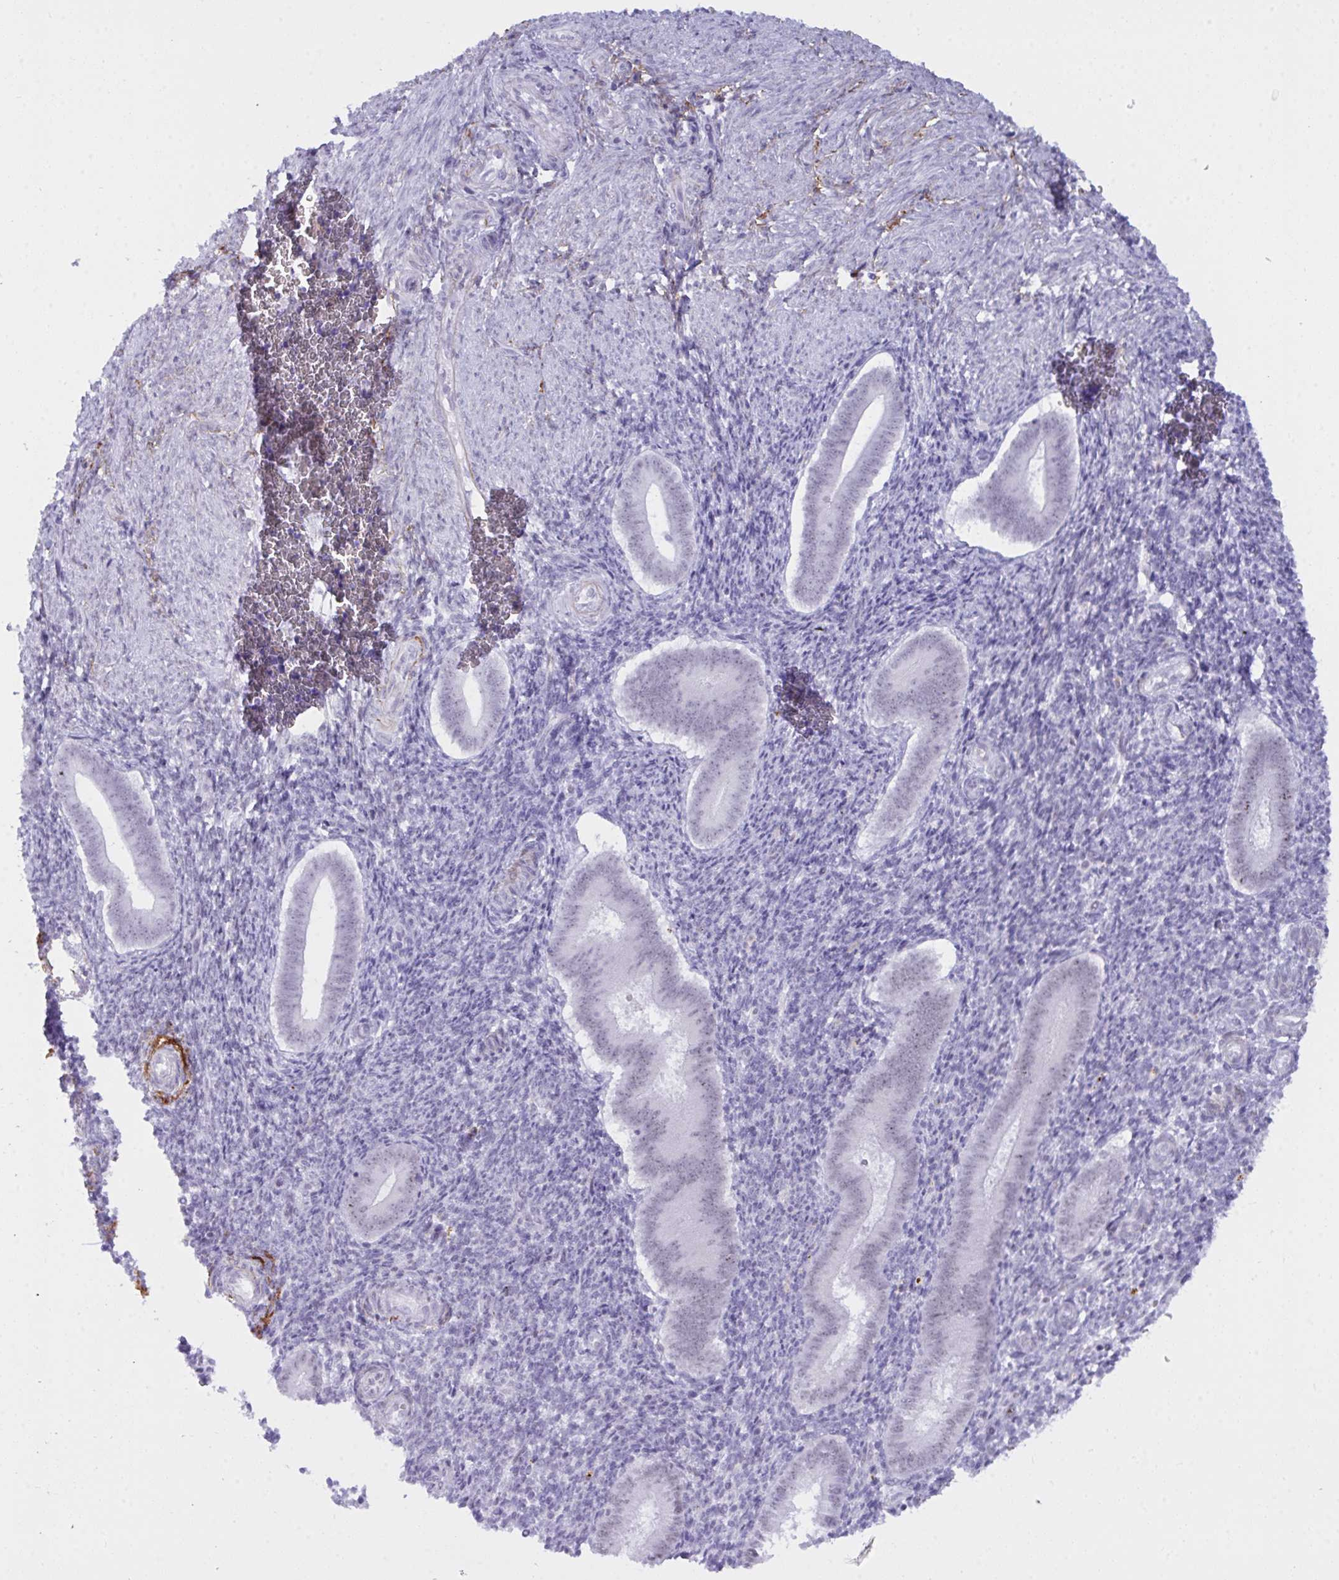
{"staining": {"intensity": "negative", "quantity": "none", "location": "none"}, "tissue": "endometrium", "cell_type": "Cells in endometrial stroma", "image_type": "normal", "snomed": [{"axis": "morphology", "description": "Normal tissue, NOS"}, {"axis": "topography", "description": "Endometrium"}], "caption": "The photomicrograph exhibits no staining of cells in endometrial stroma in benign endometrium. (DAB (3,3'-diaminobenzidine) immunohistochemistry, high magnification).", "gene": "ELN", "patient": {"sex": "female", "age": 25}}